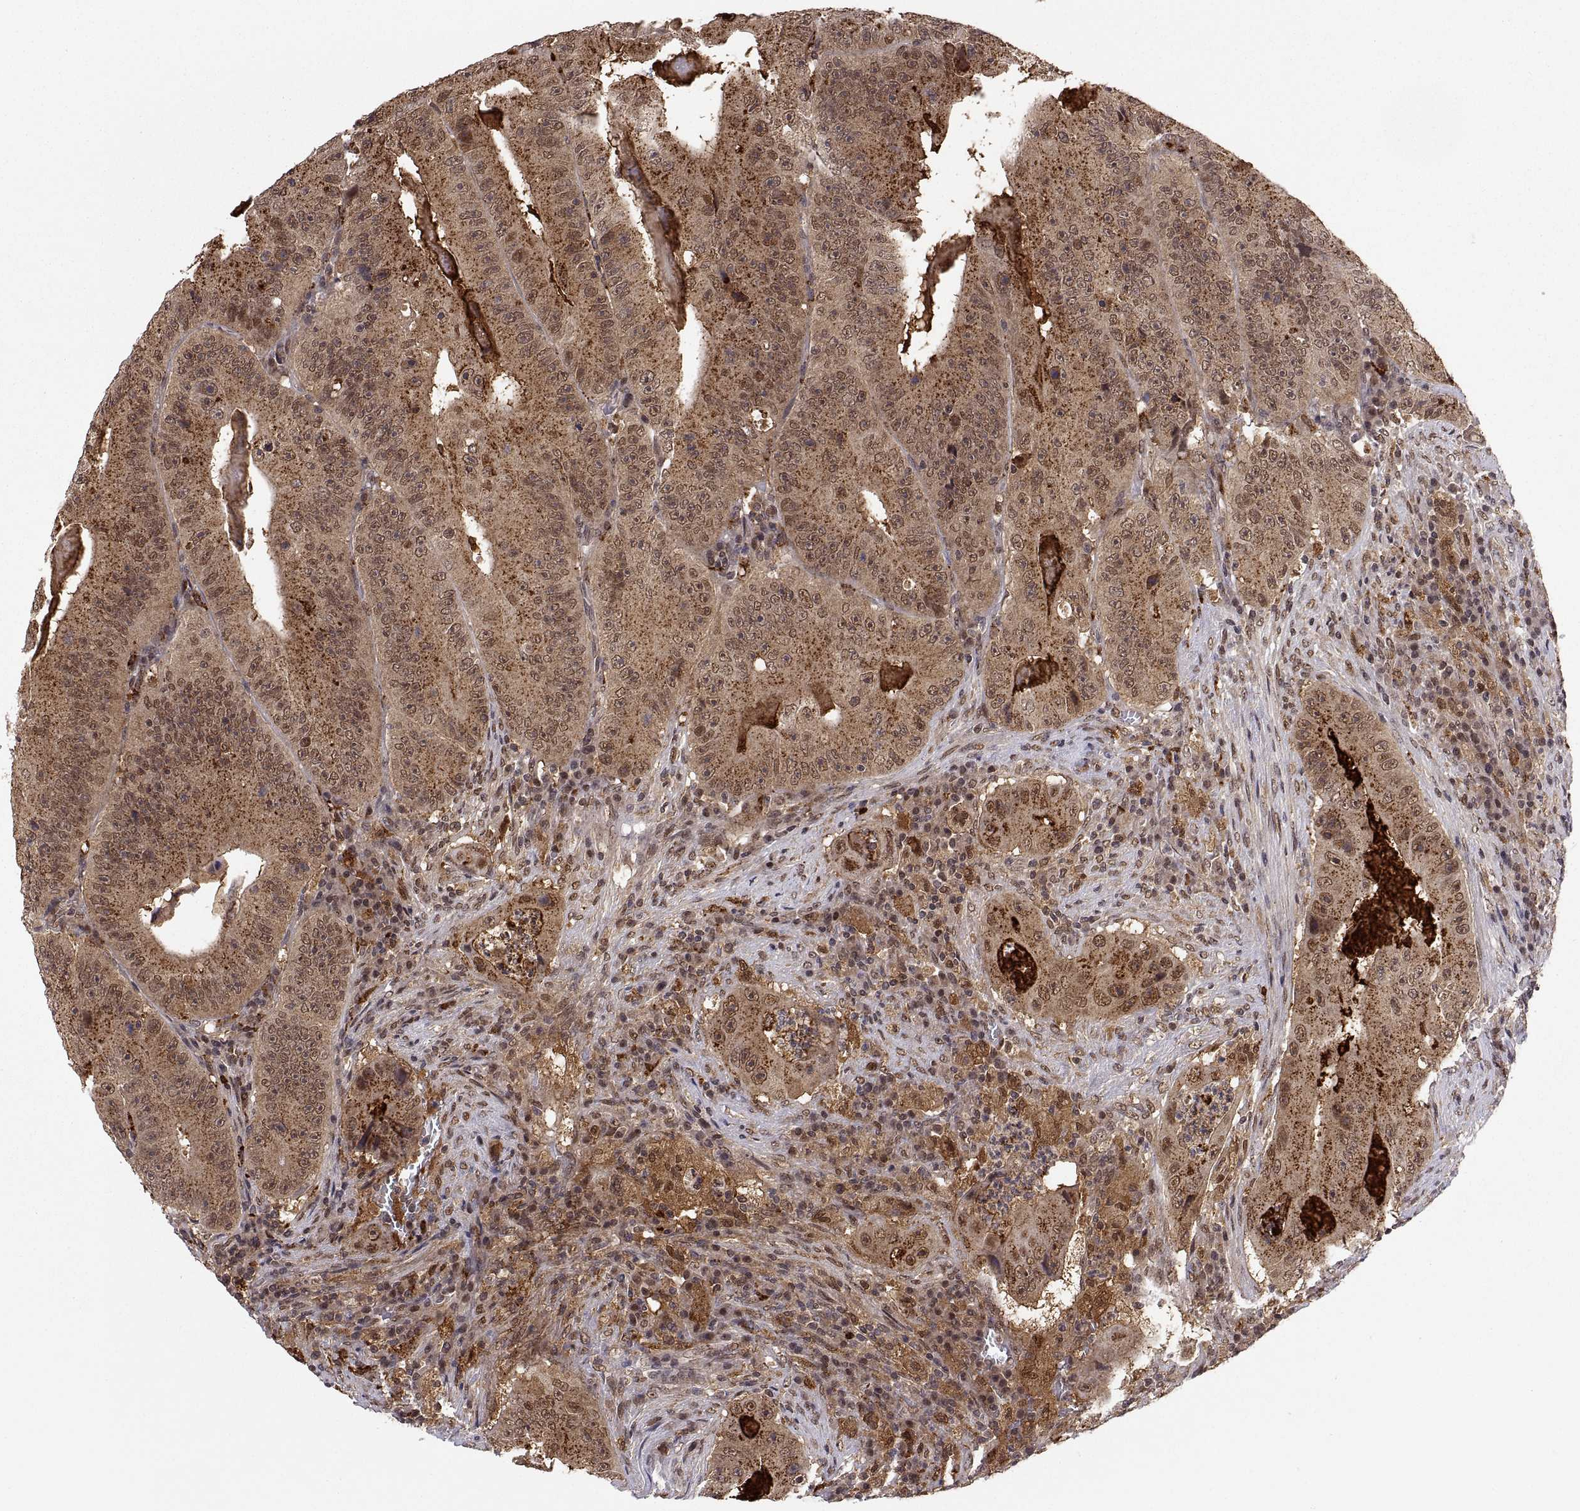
{"staining": {"intensity": "moderate", "quantity": ">75%", "location": "cytoplasmic/membranous"}, "tissue": "colorectal cancer", "cell_type": "Tumor cells", "image_type": "cancer", "snomed": [{"axis": "morphology", "description": "Adenocarcinoma, NOS"}, {"axis": "topography", "description": "Colon"}], "caption": "Human colorectal cancer stained with a protein marker reveals moderate staining in tumor cells.", "gene": "PSMC2", "patient": {"sex": "female", "age": 86}}